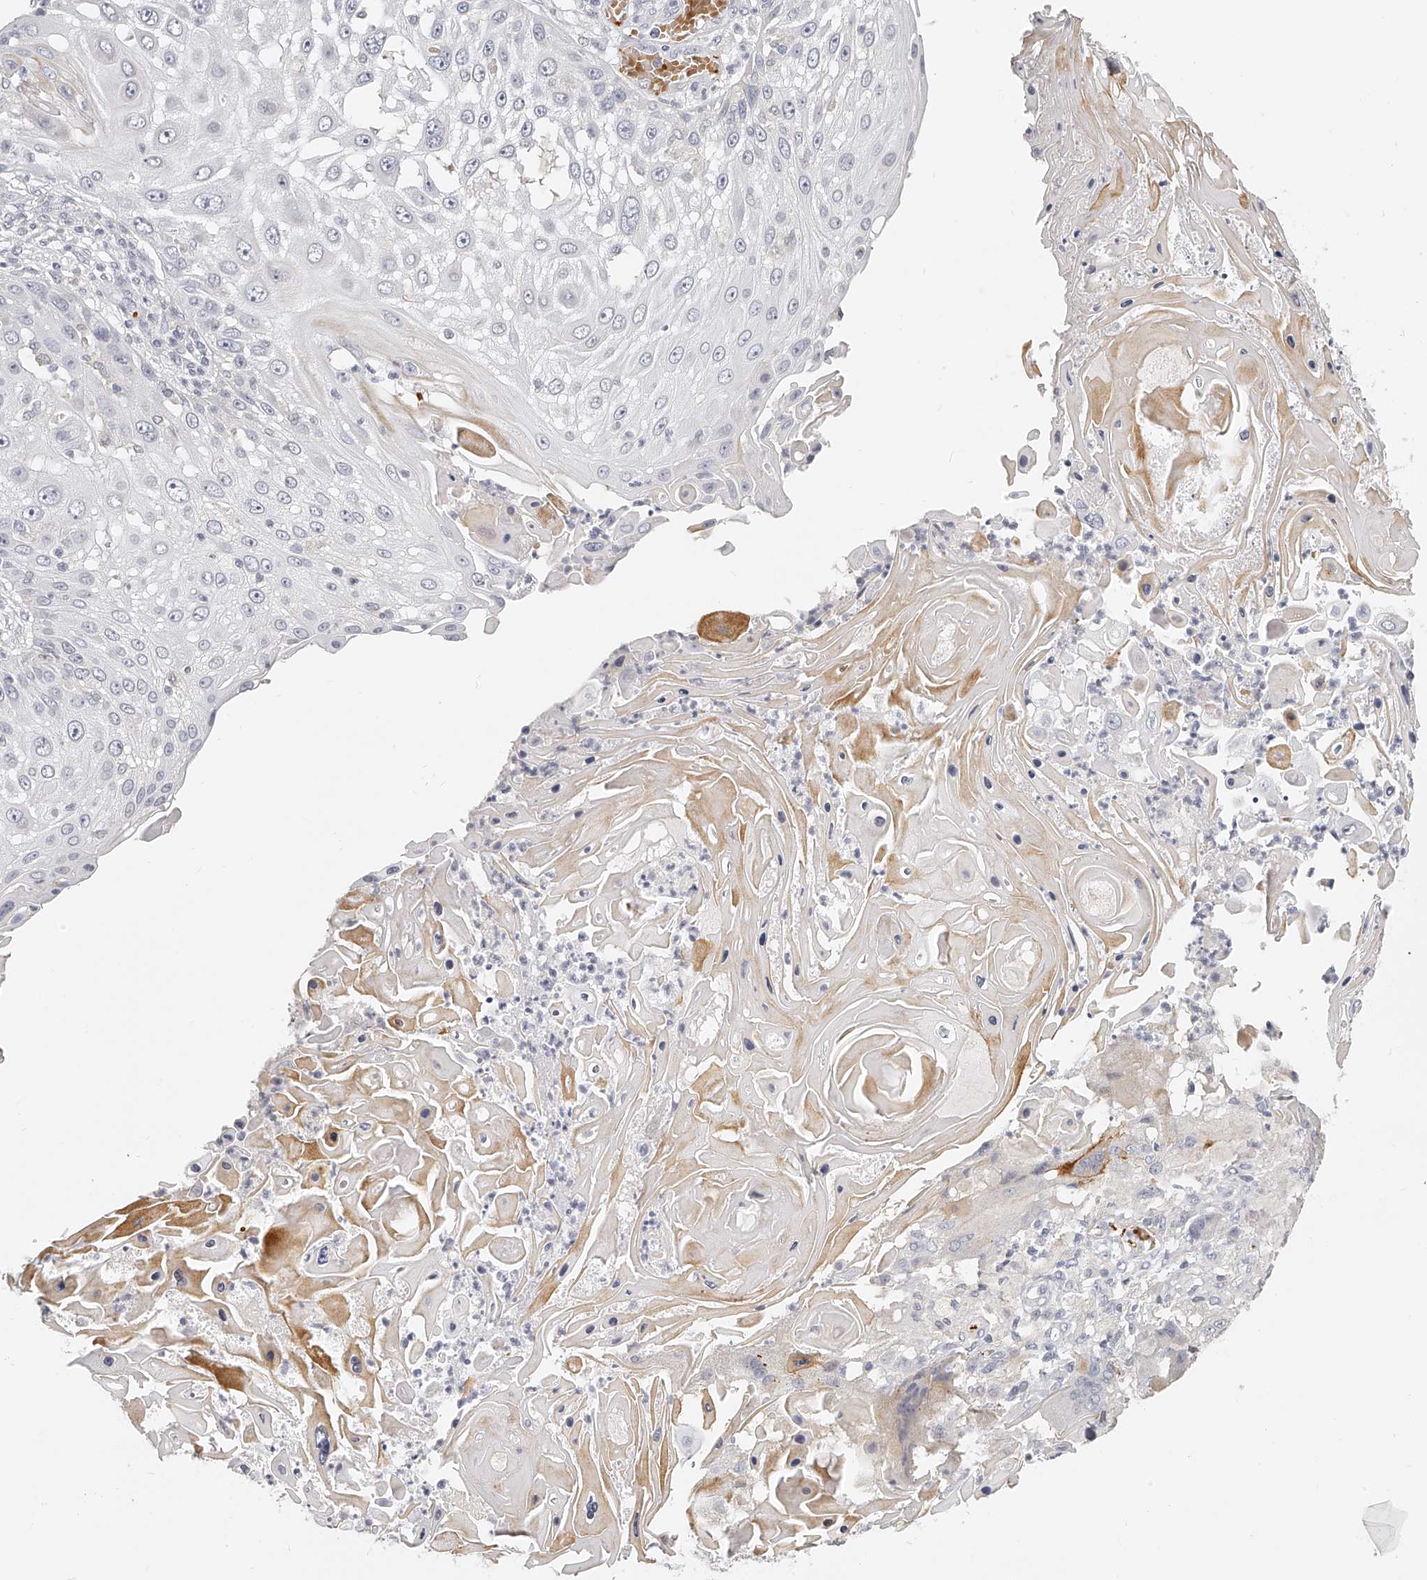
{"staining": {"intensity": "negative", "quantity": "none", "location": "none"}, "tissue": "skin cancer", "cell_type": "Tumor cells", "image_type": "cancer", "snomed": [{"axis": "morphology", "description": "Squamous cell carcinoma, NOS"}, {"axis": "topography", "description": "Skin"}], "caption": "IHC photomicrograph of human squamous cell carcinoma (skin) stained for a protein (brown), which demonstrates no positivity in tumor cells. (Brightfield microscopy of DAB immunohistochemistry at high magnification).", "gene": "ITGB3", "patient": {"sex": "female", "age": 44}}